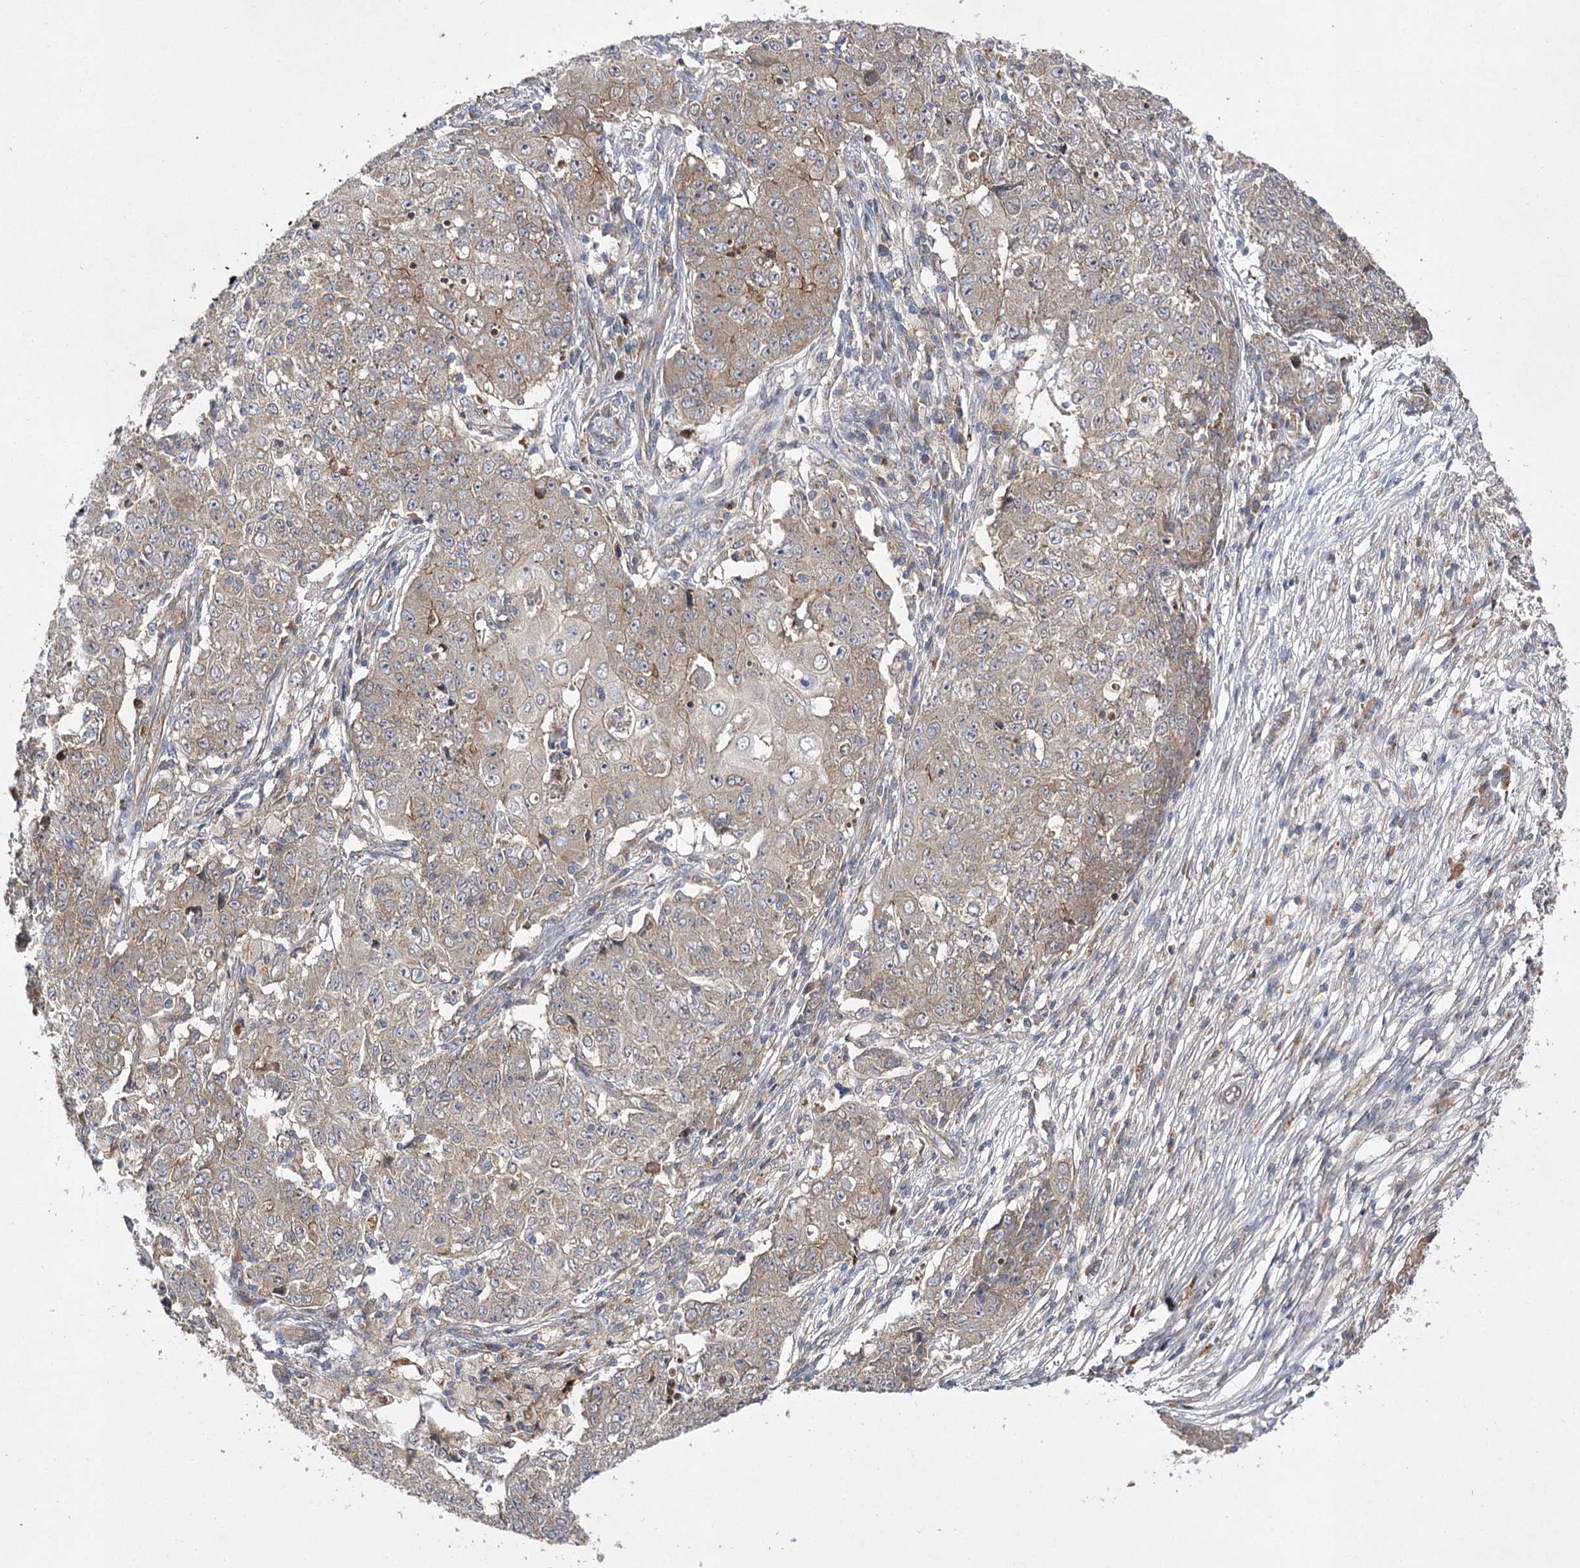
{"staining": {"intensity": "weak", "quantity": "25%-75%", "location": "cytoplasmic/membranous"}, "tissue": "ovarian cancer", "cell_type": "Tumor cells", "image_type": "cancer", "snomed": [{"axis": "morphology", "description": "Carcinoma, endometroid"}, {"axis": "topography", "description": "Ovary"}], "caption": "Endometroid carcinoma (ovarian) stained with a brown dye demonstrates weak cytoplasmic/membranous positive staining in about 25%-75% of tumor cells.", "gene": "BCR", "patient": {"sex": "female", "age": 42}}